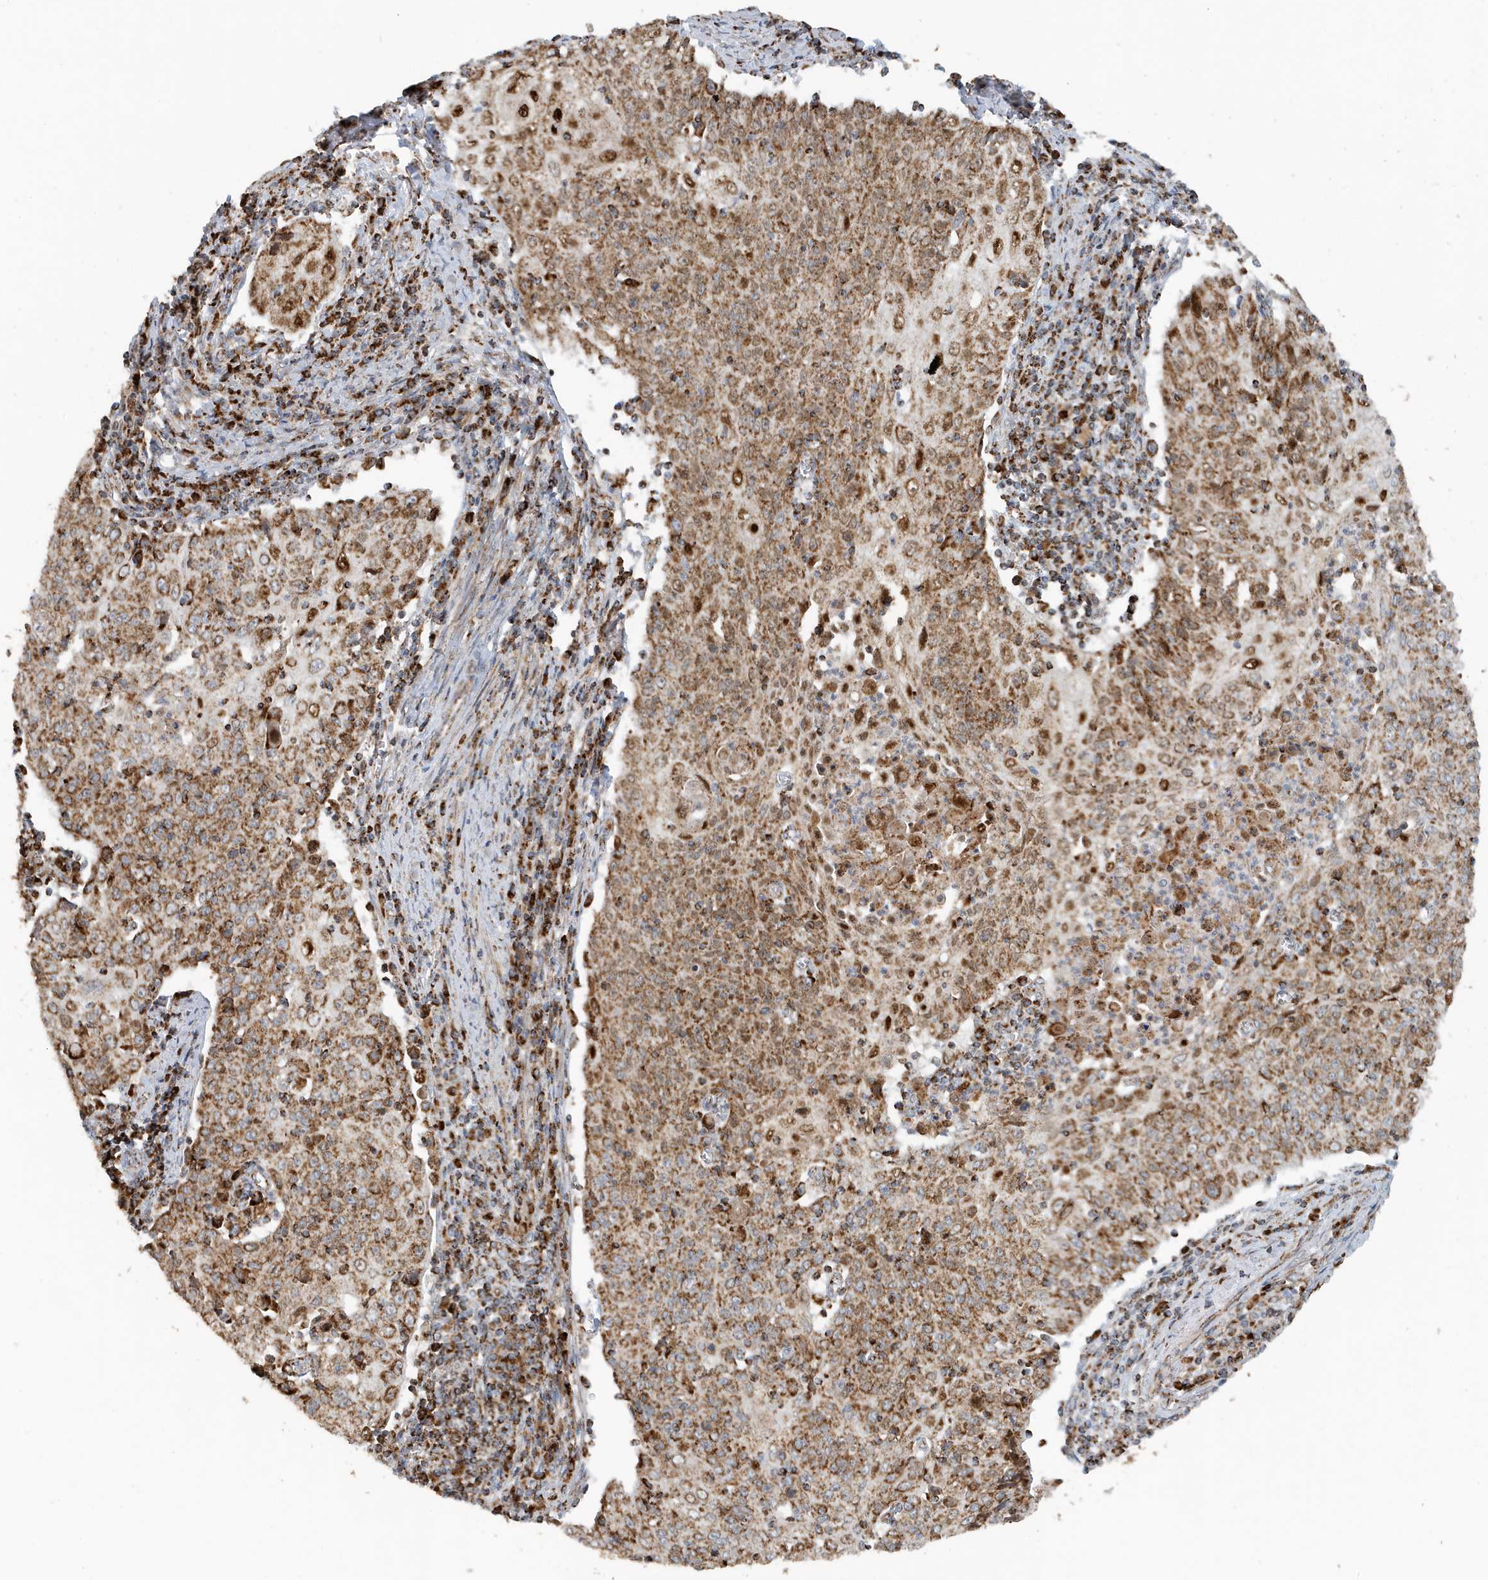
{"staining": {"intensity": "moderate", "quantity": ">75%", "location": "cytoplasmic/membranous"}, "tissue": "cervical cancer", "cell_type": "Tumor cells", "image_type": "cancer", "snomed": [{"axis": "morphology", "description": "Squamous cell carcinoma, NOS"}, {"axis": "topography", "description": "Cervix"}], "caption": "Cervical cancer (squamous cell carcinoma) stained with a protein marker exhibits moderate staining in tumor cells.", "gene": "MAN1A1", "patient": {"sex": "female", "age": 48}}